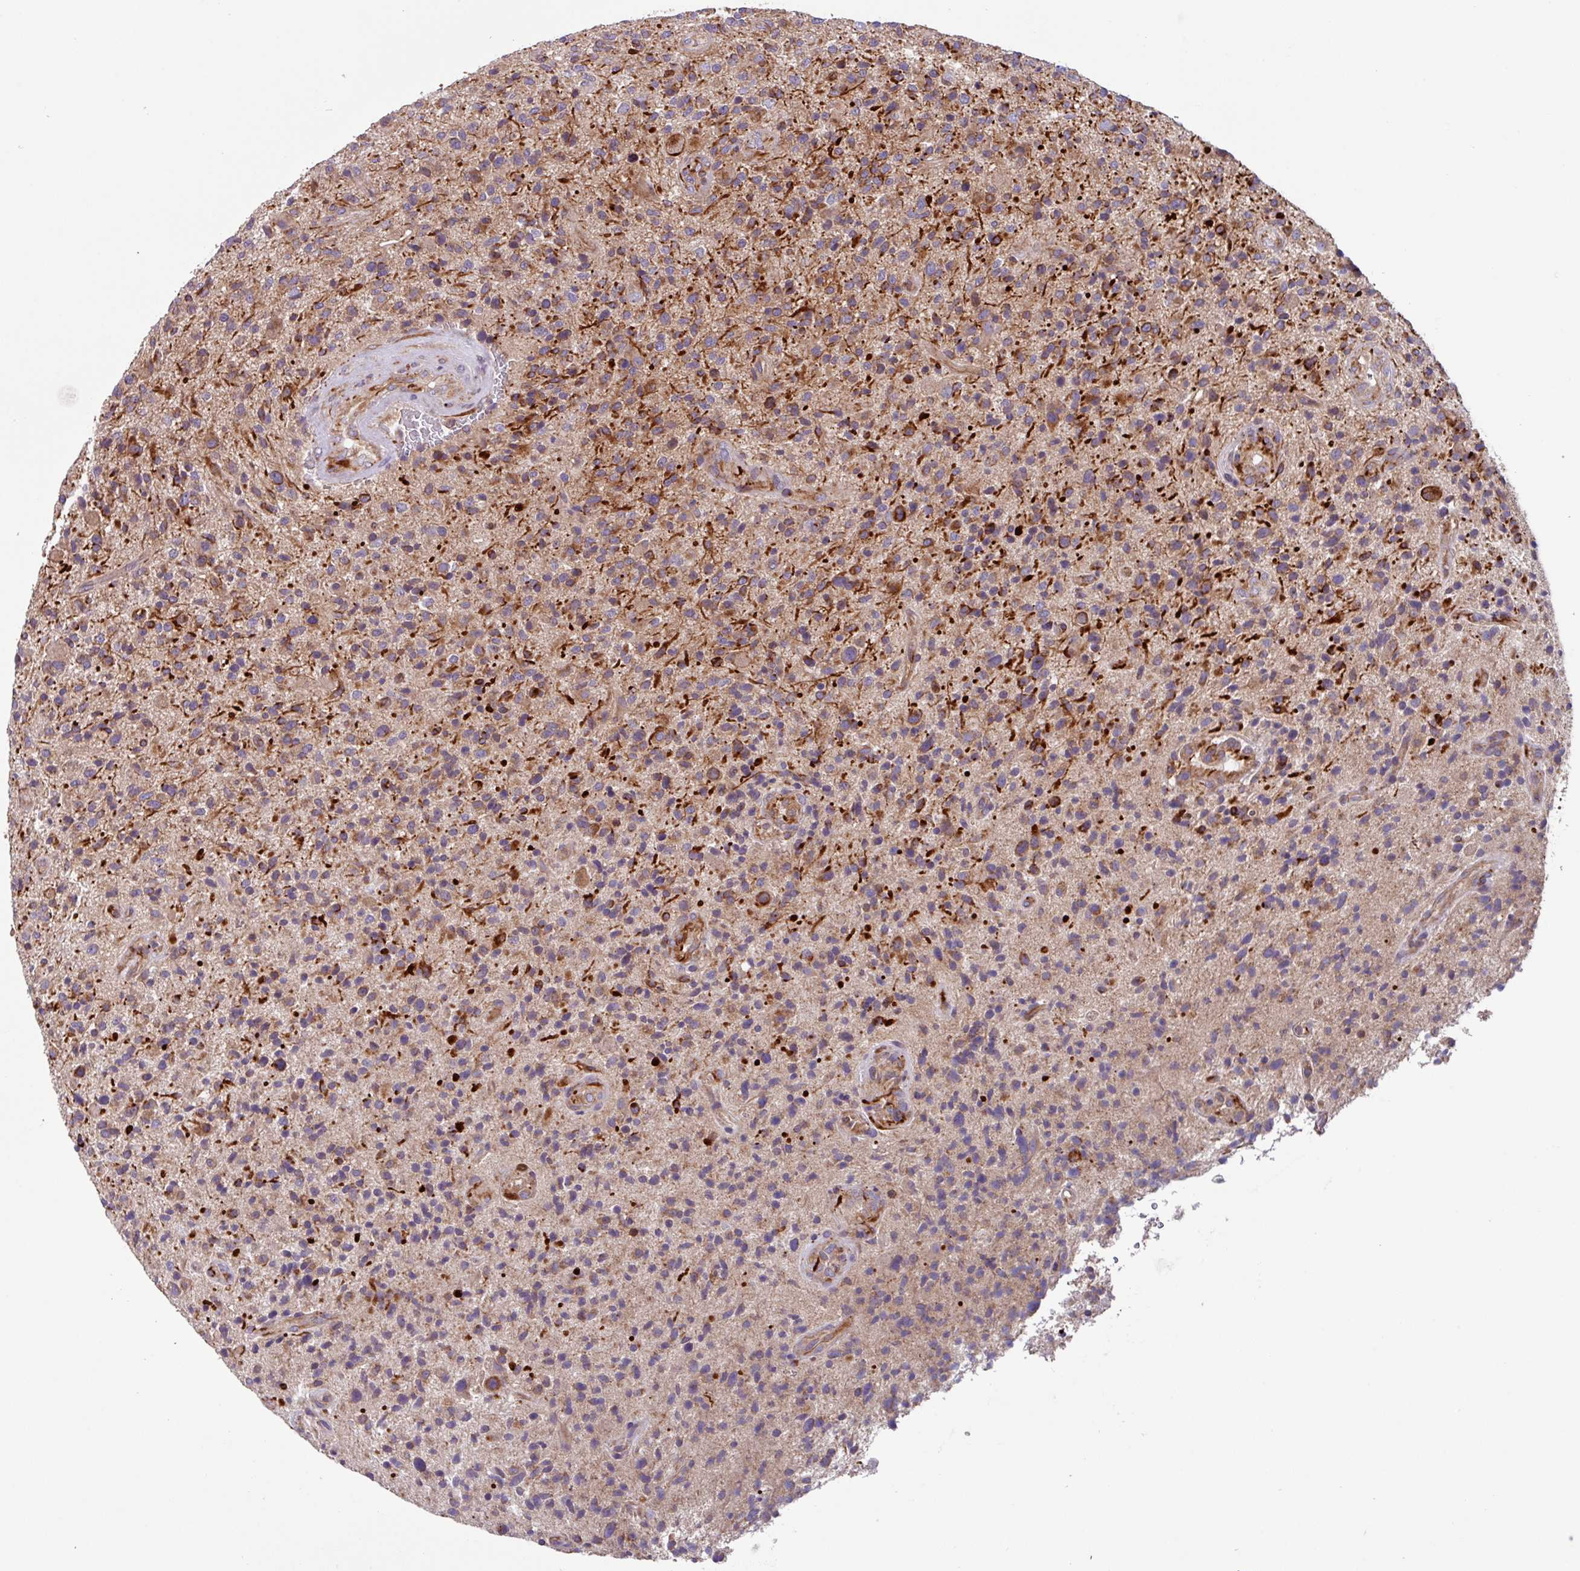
{"staining": {"intensity": "moderate", "quantity": ">75%", "location": "cytoplasmic/membranous"}, "tissue": "glioma", "cell_type": "Tumor cells", "image_type": "cancer", "snomed": [{"axis": "morphology", "description": "Glioma, malignant, High grade"}, {"axis": "topography", "description": "Brain"}], "caption": "An immunohistochemistry (IHC) image of tumor tissue is shown. Protein staining in brown labels moderate cytoplasmic/membranous positivity in malignant high-grade glioma within tumor cells.", "gene": "PLEKHD1", "patient": {"sex": "male", "age": 47}}